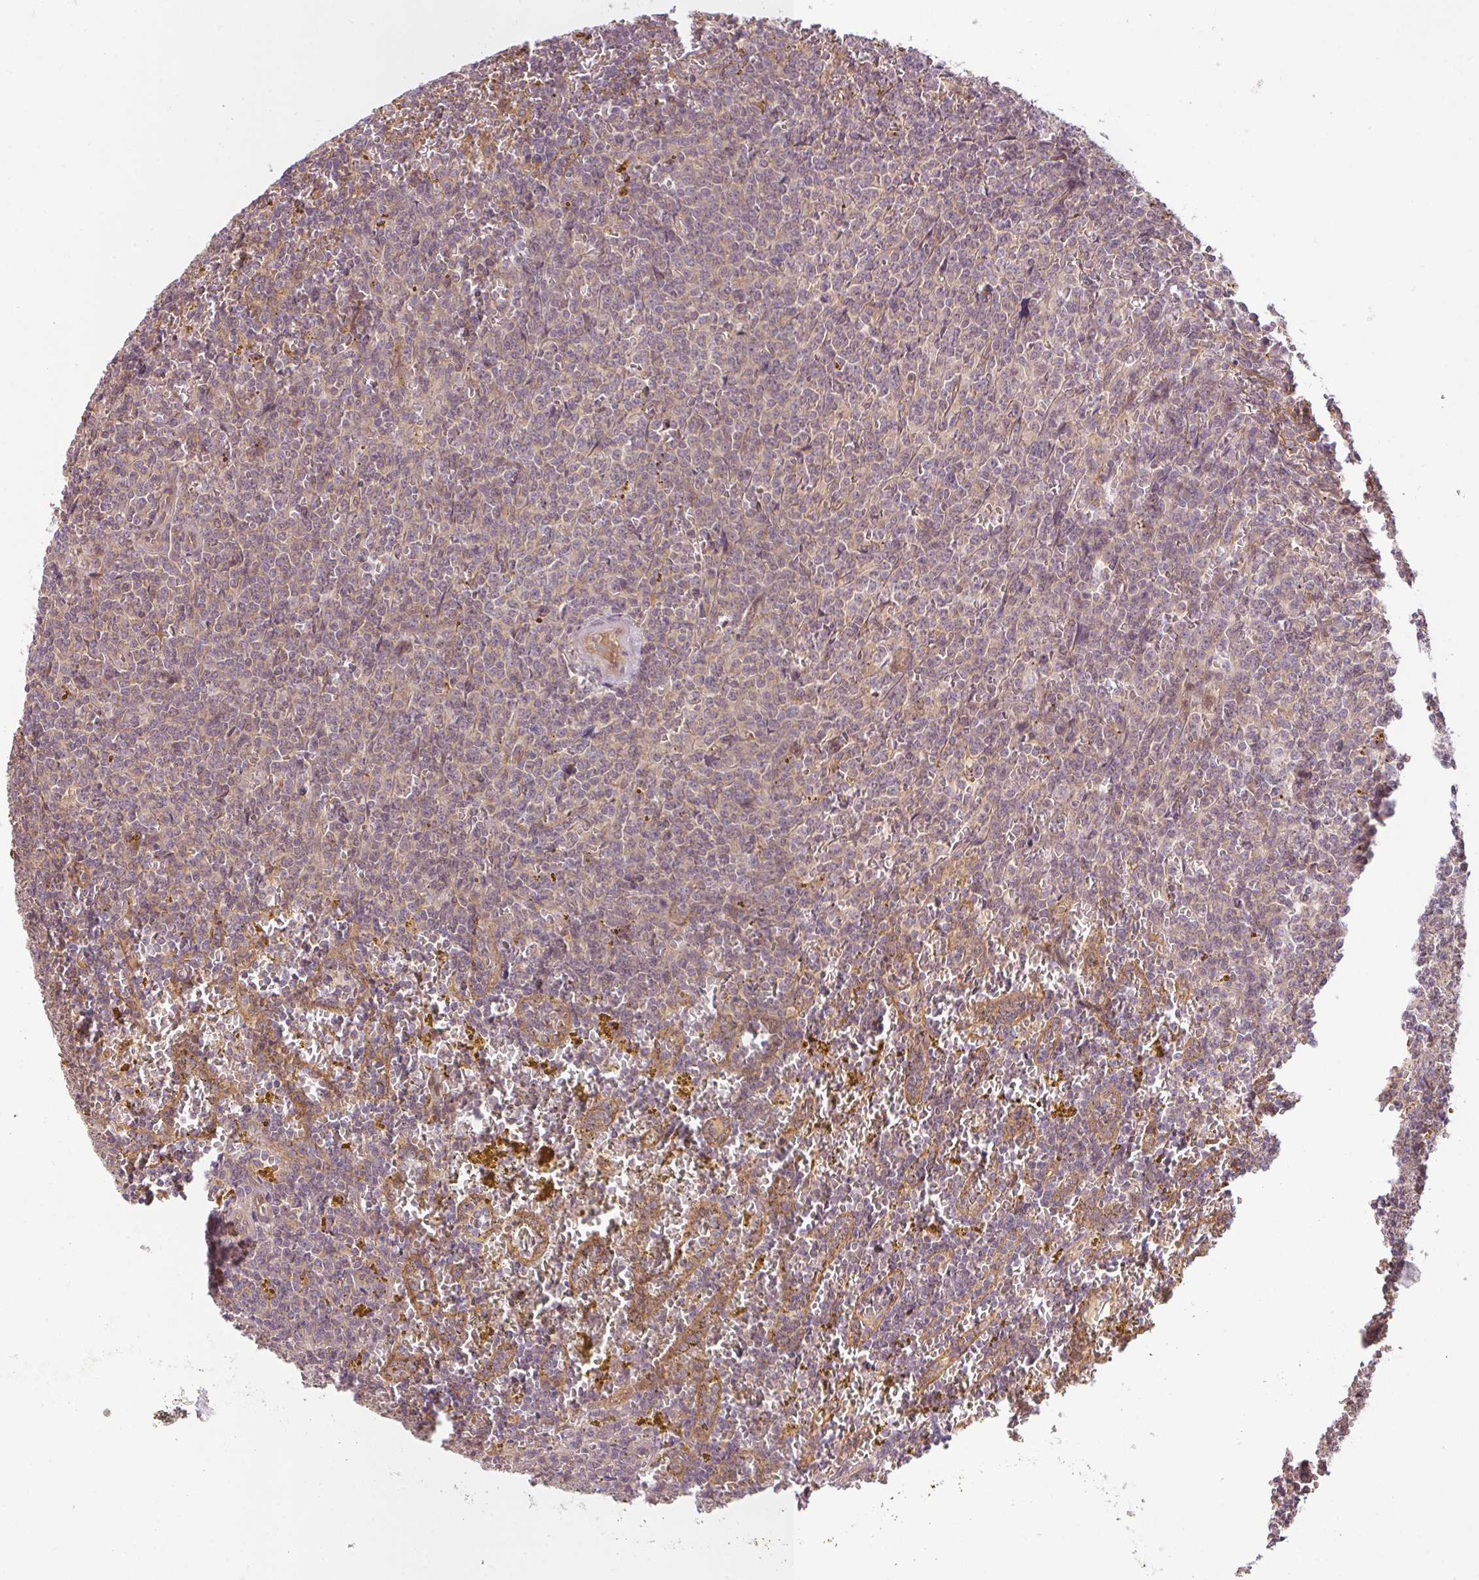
{"staining": {"intensity": "weak", "quantity": "25%-75%", "location": "nuclear"}, "tissue": "lymphoma", "cell_type": "Tumor cells", "image_type": "cancer", "snomed": [{"axis": "morphology", "description": "Malignant lymphoma, non-Hodgkin's type, Low grade"}, {"axis": "topography", "description": "Spleen"}, {"axis": "topography", "description": "Lymph node"}], "caption": "Human malignant lymphoma, non-Hodgkin's type (low-grade) stained with a protein marker shows weak staining in tumor cells.", "gene": "RNF31", "patient": {"sex": "female", "age": 66}}